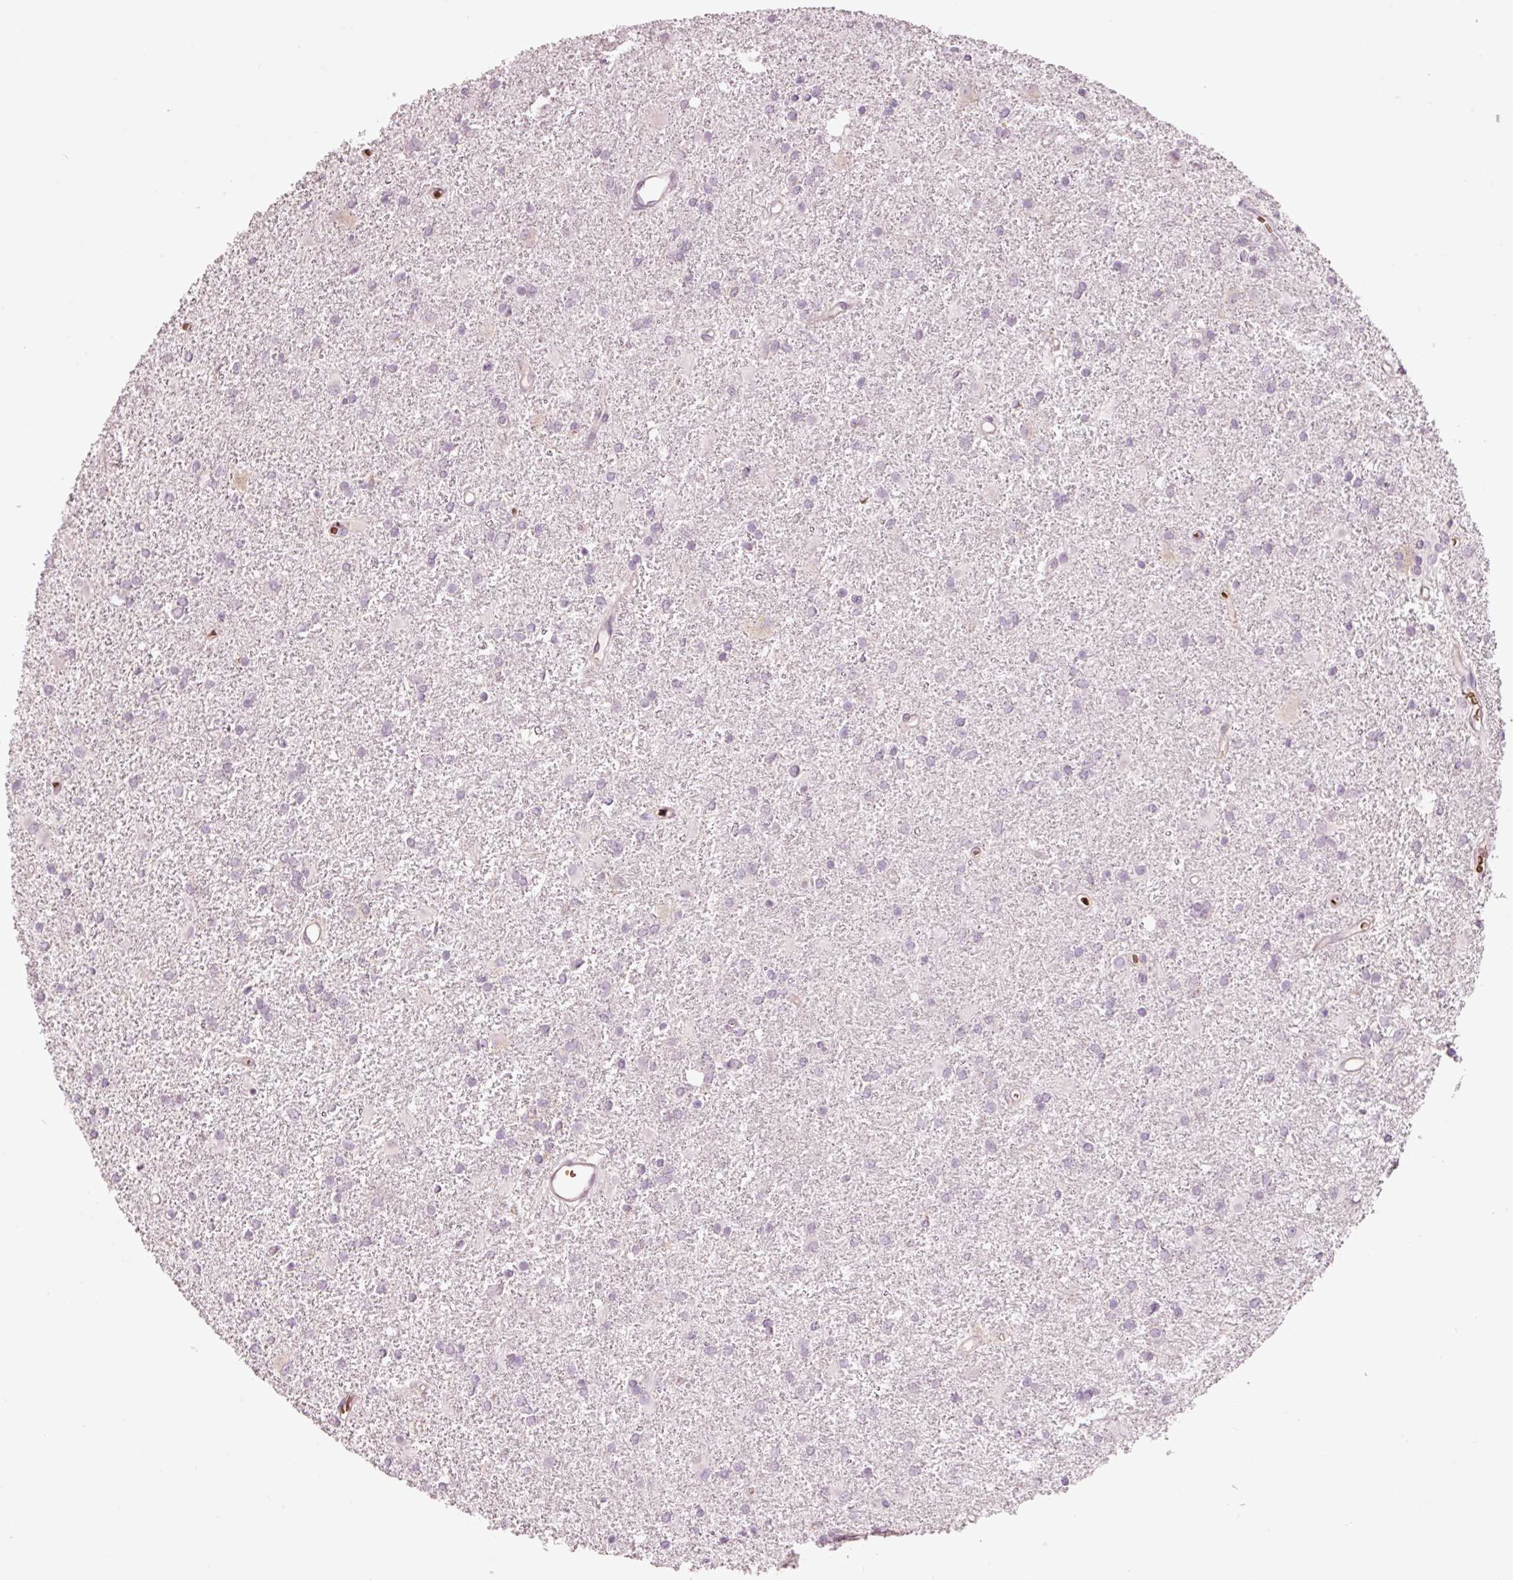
{"staining": {"intensity": "negative", "quantity": "none", "location": "none"}, "tissue": "glioma", "cell_type": "Tumor cells", "image_type": "cancer", "snomed": [{"axis": "morphology", "description": "Glioma, malignant, High grade"}, {"axis": "topography", "description": "Brain"}], "caption": "Tumor cells are negative for protein expression in human high-grade glioma (malignant).", "gene": "LDHAL6B", "patient": {"sex": "female", "age": 50}}